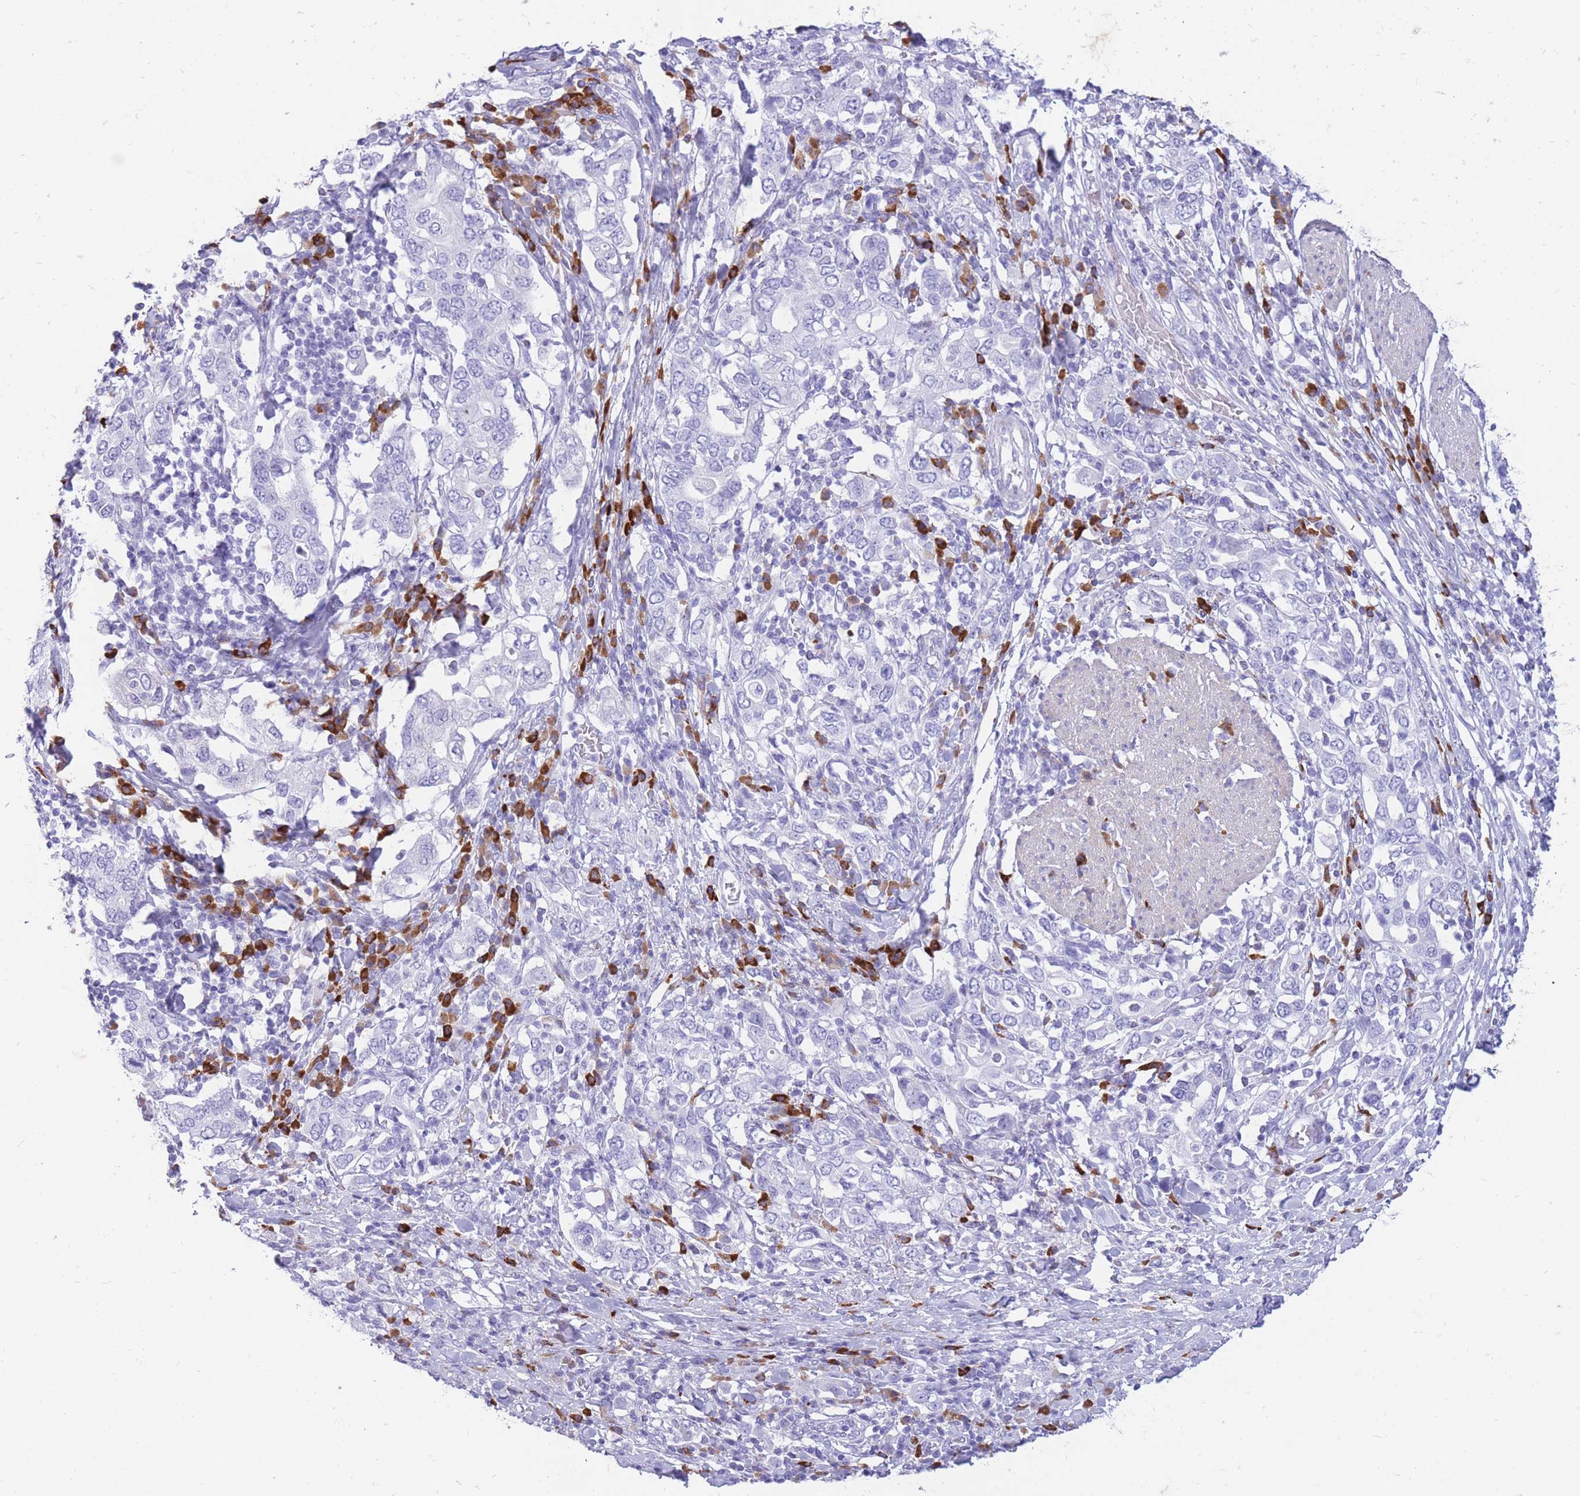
{"staining": {"intensity": "negative", "quantity": "none", "location": "none"}, "tissue": "stomach cancer", "cell_type": "Tumor cells", "image_type": "cancer", "snomed": [{"axis": "morphology", "description": "Adenocarcinoma, NOS"}, {"axis": "topography", "description": "Stomach, upper"}, {"axis": "topography", "description": "Stomach"}], "caption": "Tumor cells are negative for protein expression in human stomach cancer.", "gene": "ZFP37", "patient": {"sex": "male", "age": 62}}